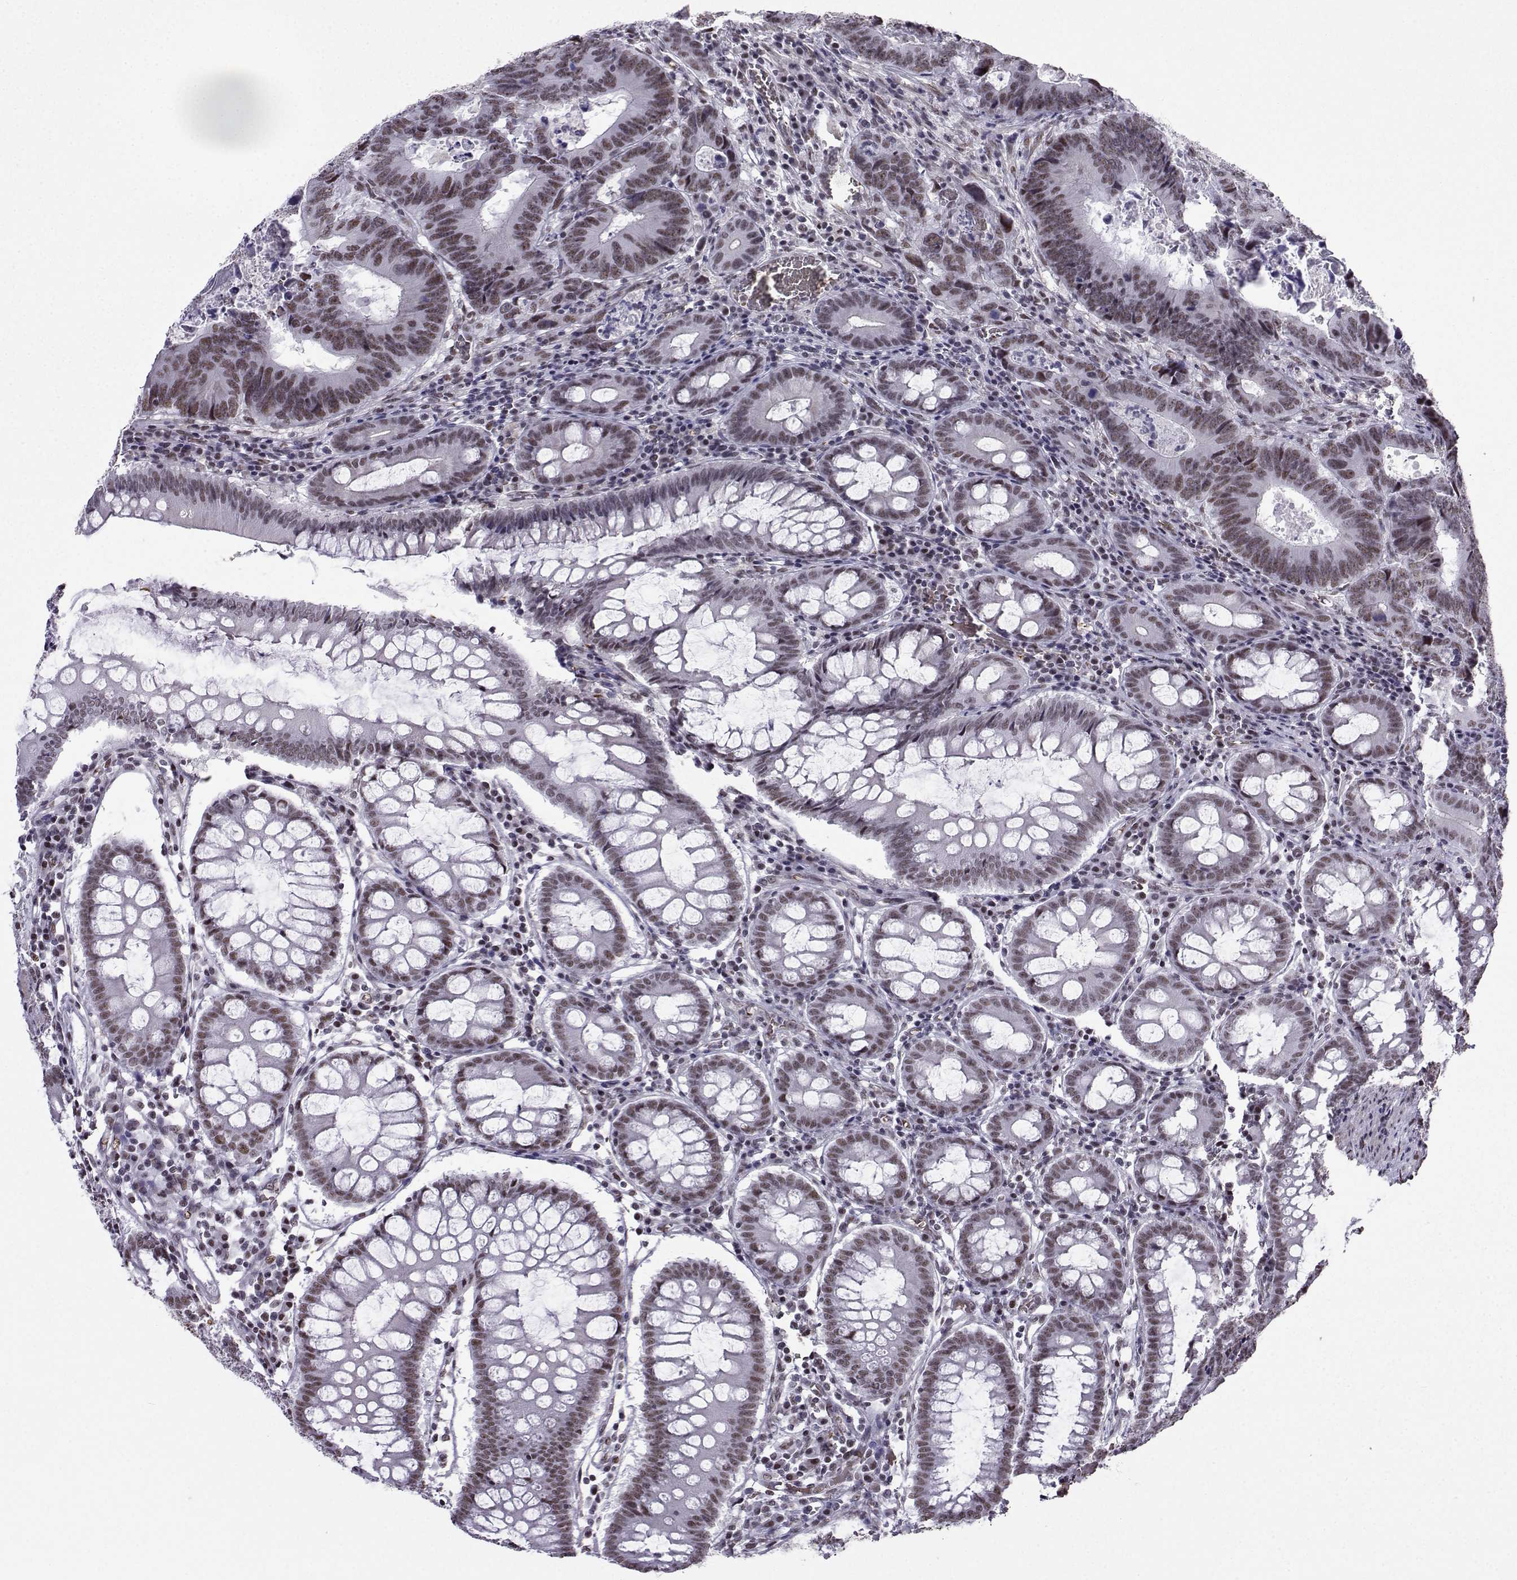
{"staining": {"intensity": "weak", "quantity": ">75%", "location": "nuclear"}, "tissue": "colorectal cancer", "cell_type": "Tumor cells", "image_type": "cancer", "snomed": [{"axis": "morphology", "description": "Adenocarcinoma, NOS"}, {"axis": "topography", "description": "Colon"}], "caption": "DAB (3,3'-diaminobenzidine) immunohistochemical staining of adenocarcinoma (colorectal) demonstrates weak nuclear protein positivity in about >75% of tumor cells.", "gene": "CCNK", "patient": {"sex": "female", "age": 82}}